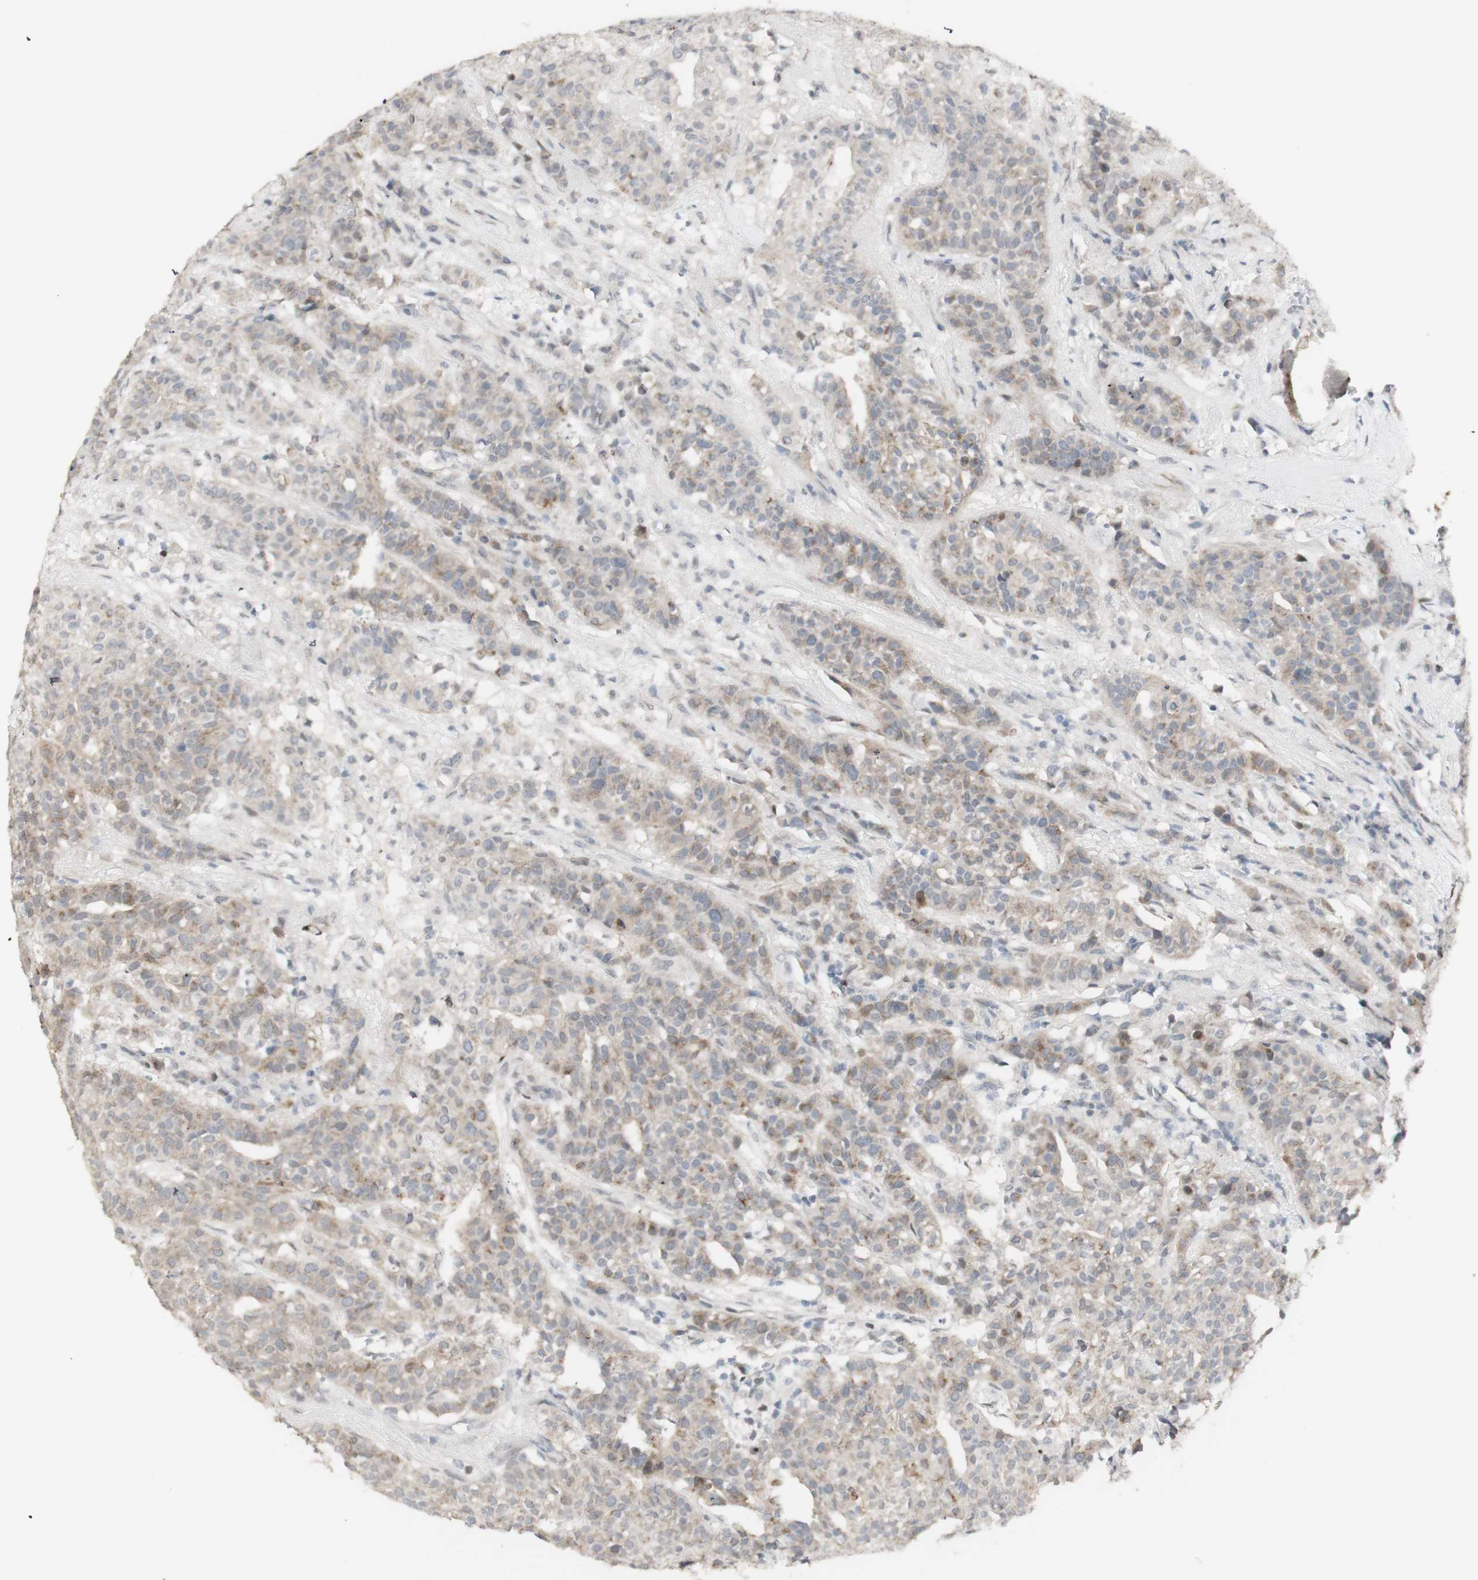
{"staining": {"intensity": "weak", "quantity": "25%-75%", "location": "cytoplasmic/membranous"}, "tissue": "head and neck cancer", "cell_type": "Tumor cells", "image_type": "cancer", "snomed": [{"axis": "morphology", "description": "Adenocarcinoma, NOS"}, {"axis": "topography", "description": "Salivary gland"}, {"axis": "topography", "description": "Head-Neck"}], "caption": "Weak cytoplasmic/membranous expression for a protein is seen in approximately 25%-75% of tumor cells of head and neck adenocarcinoma using immunohistochemistry (IHC).", "gene": "C1orf116", "patient": {"sex": "female", "age": 65}}